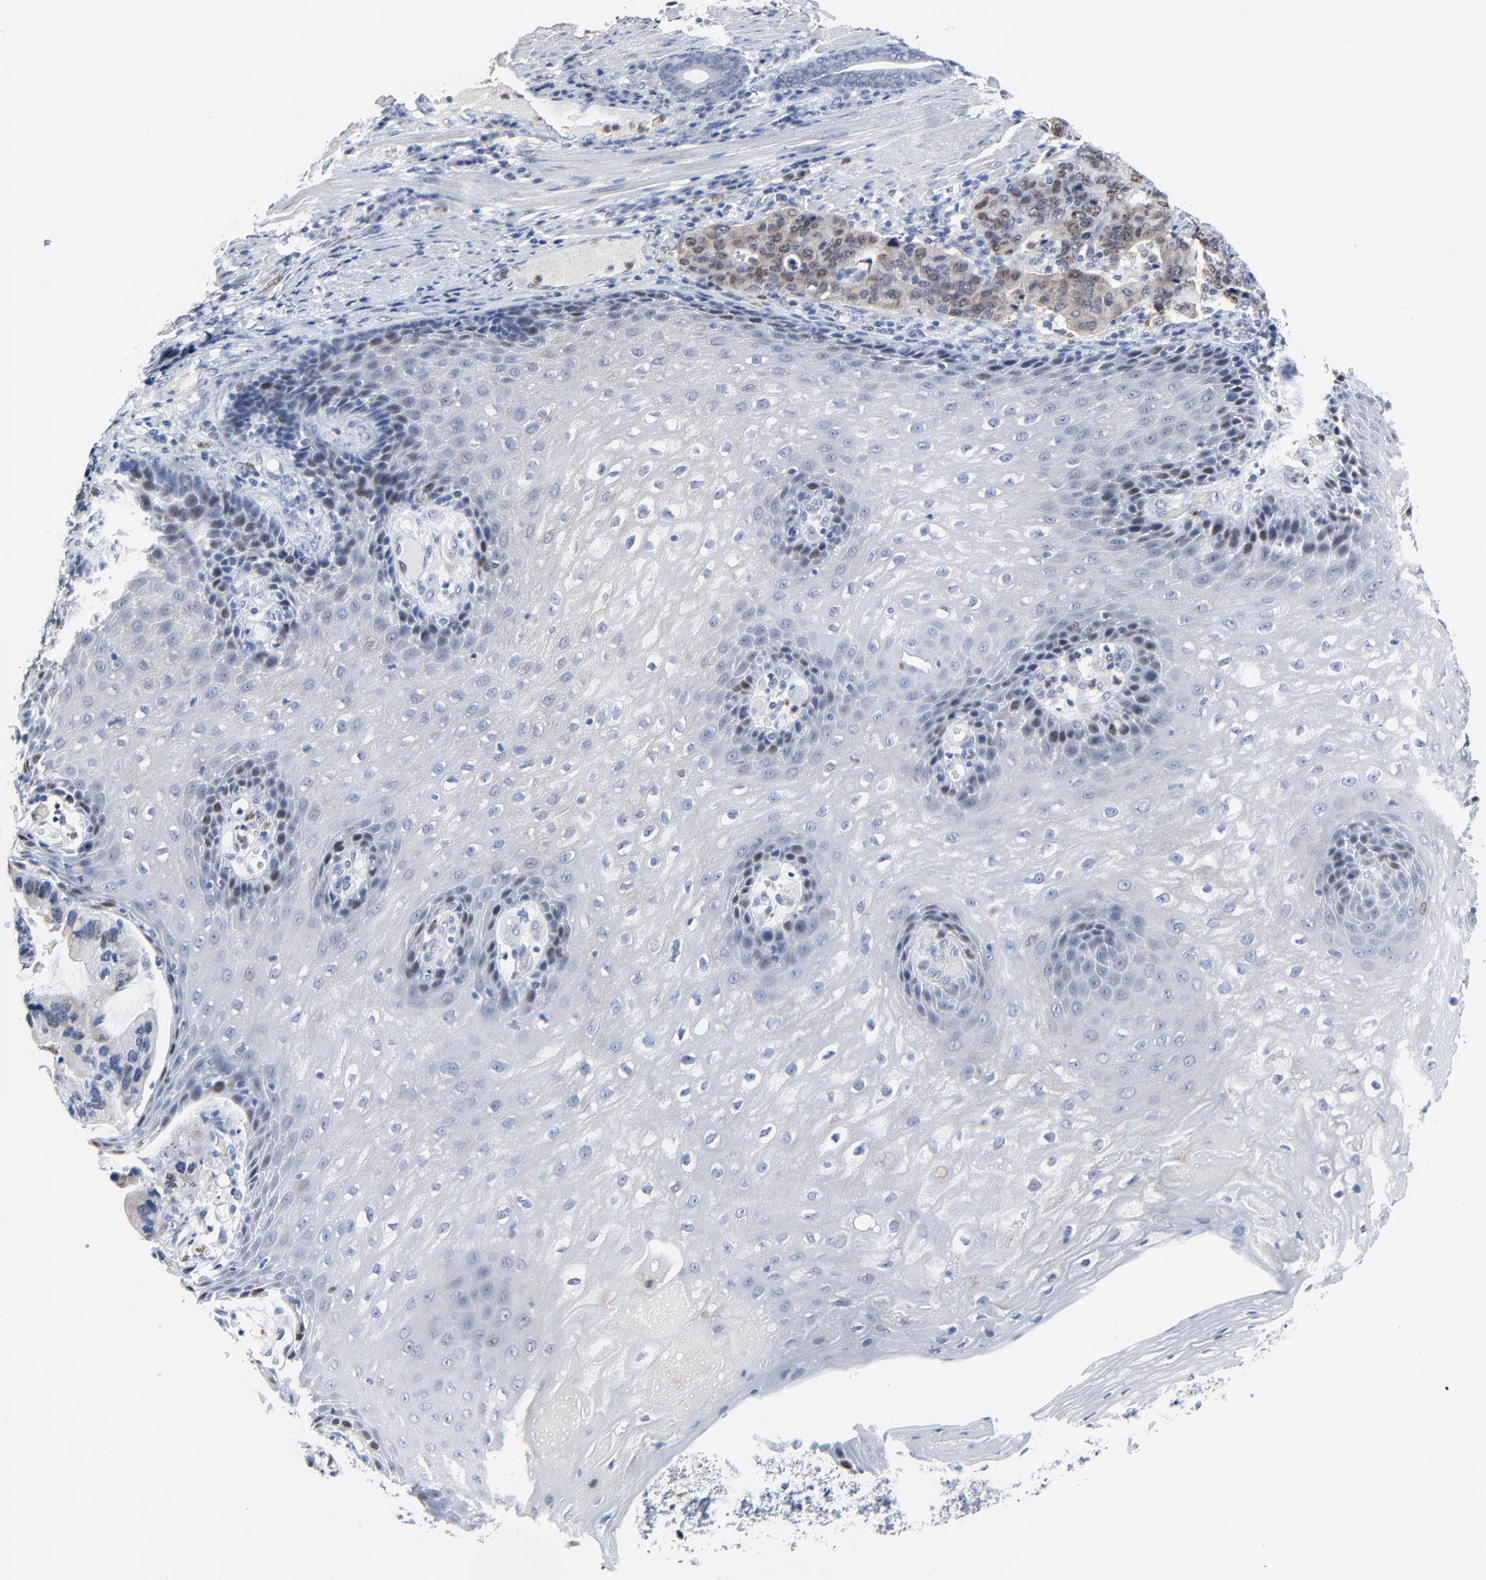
{"staining": {"intensity": "moderate", "quantity": "25%-75%", "location": "nuclear"}, "tissue": "stomach cancer", "cell_type": "Tumor cells", "image_type": "cancer", "snomed": [{"axis": "morphology", "description": "Adenocarcinoma, NOS"}, {"axis": "topography", "description": "Esophagus"}, {"axis": "topography", "description": "Stomach"}], "caption": "About 25%-75% of tumor cells in stomach cancer (adenocarcinoma) show moderate nuclear protein positivity as visualized by brown immunohistochemical staining.", "gene": "BIRC3", "patient": {"sex": "male", "age": 74}}